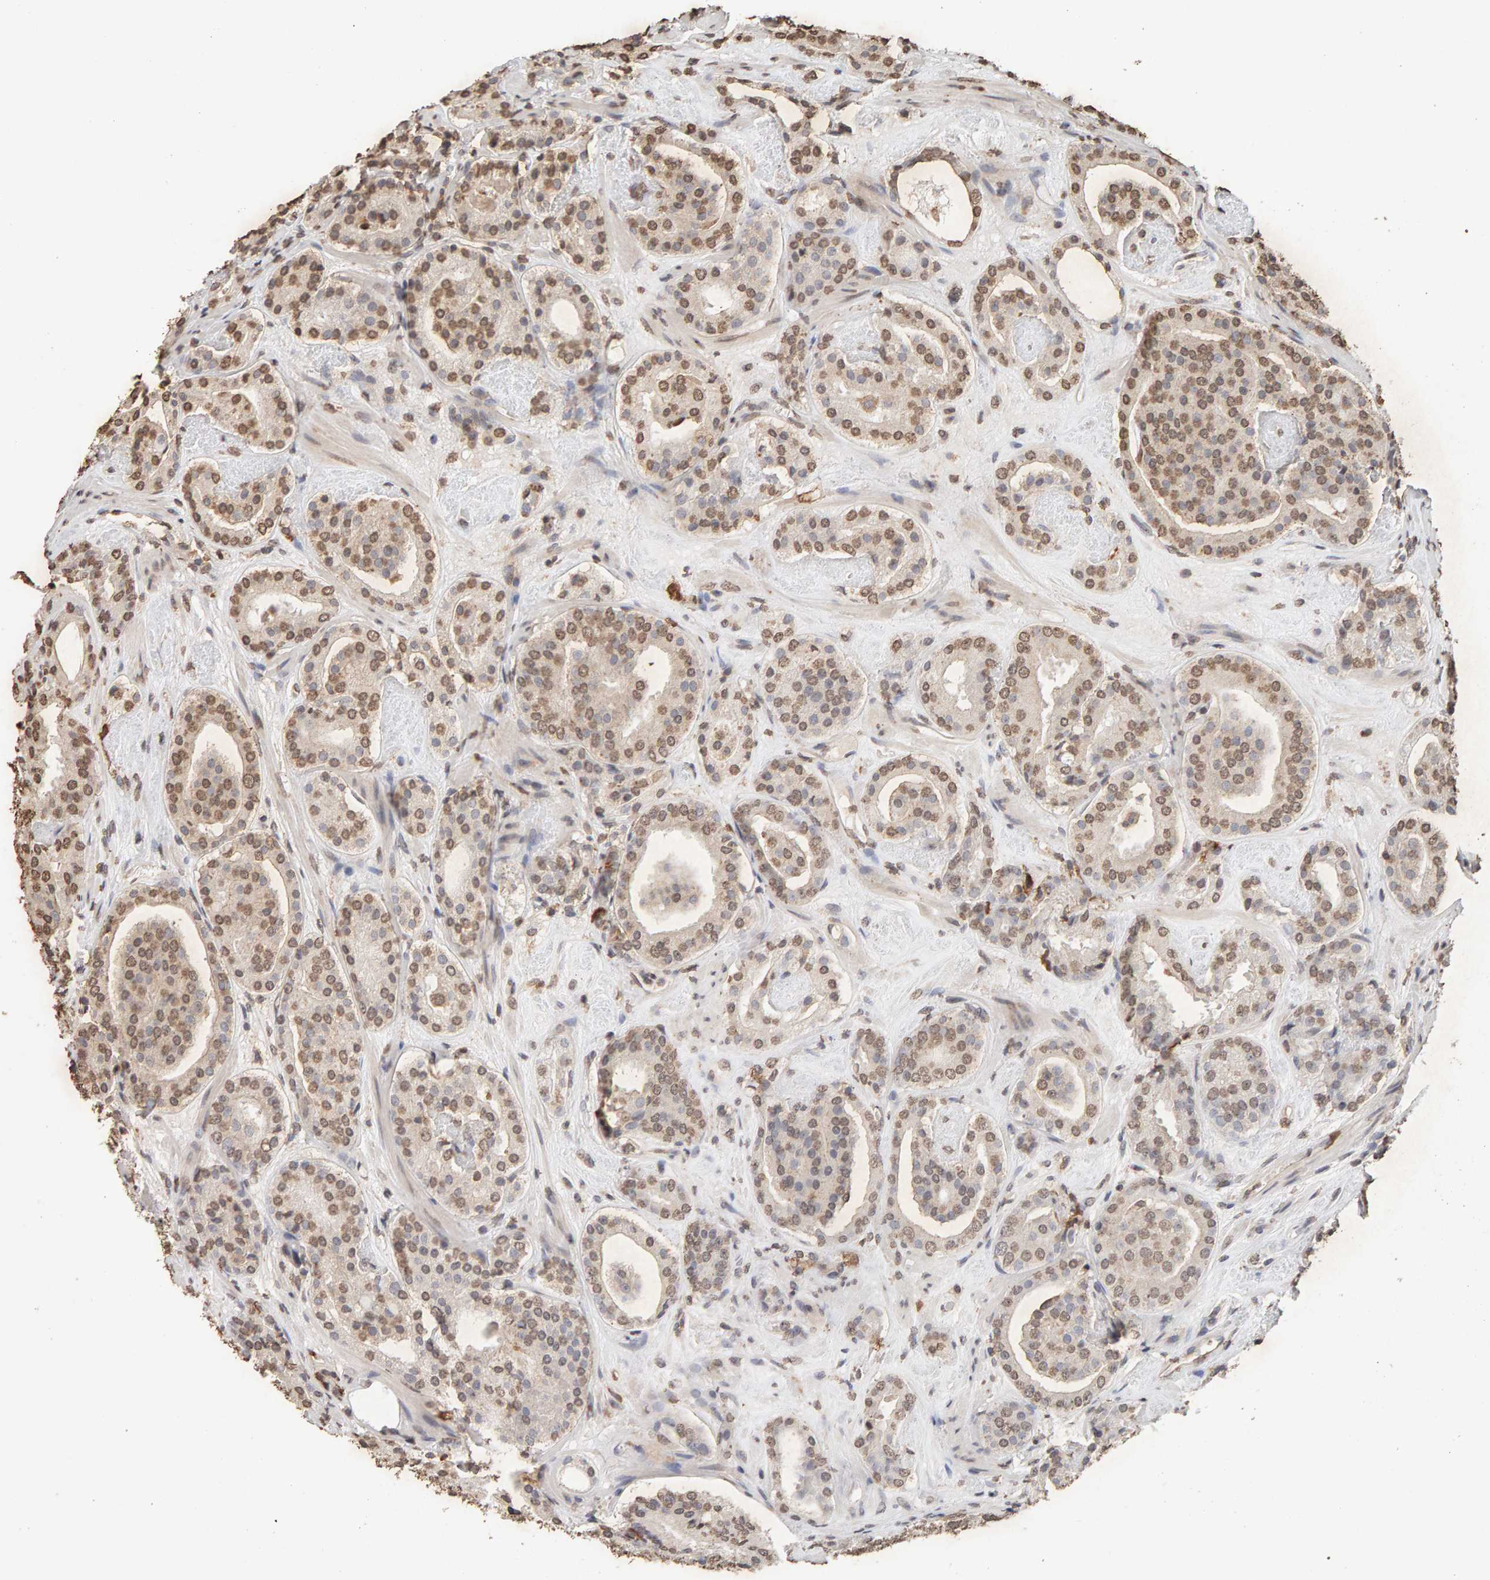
{"staining": {"intensity": "moderate", "quantity": "25%-75%", "location": "nuclear"}, "tissue": "prostate cancer", "cell_type": "Tumor cells", "image_type": "cancer", "snomed": [{"axis": "morphology", "description": "Adenocarcinoma, Low grade"}, {"axis": "topography", "description": "Prostate"}], "caption": "Immunohistochemical staining of prostate cancer (low-grade adenocarcinoma) displays moderate nuclear protein staining in approximately 25%-75% of tumor cells.", "gene": "DNAJB5", "patient": {"sex": "male", "age": 69}}